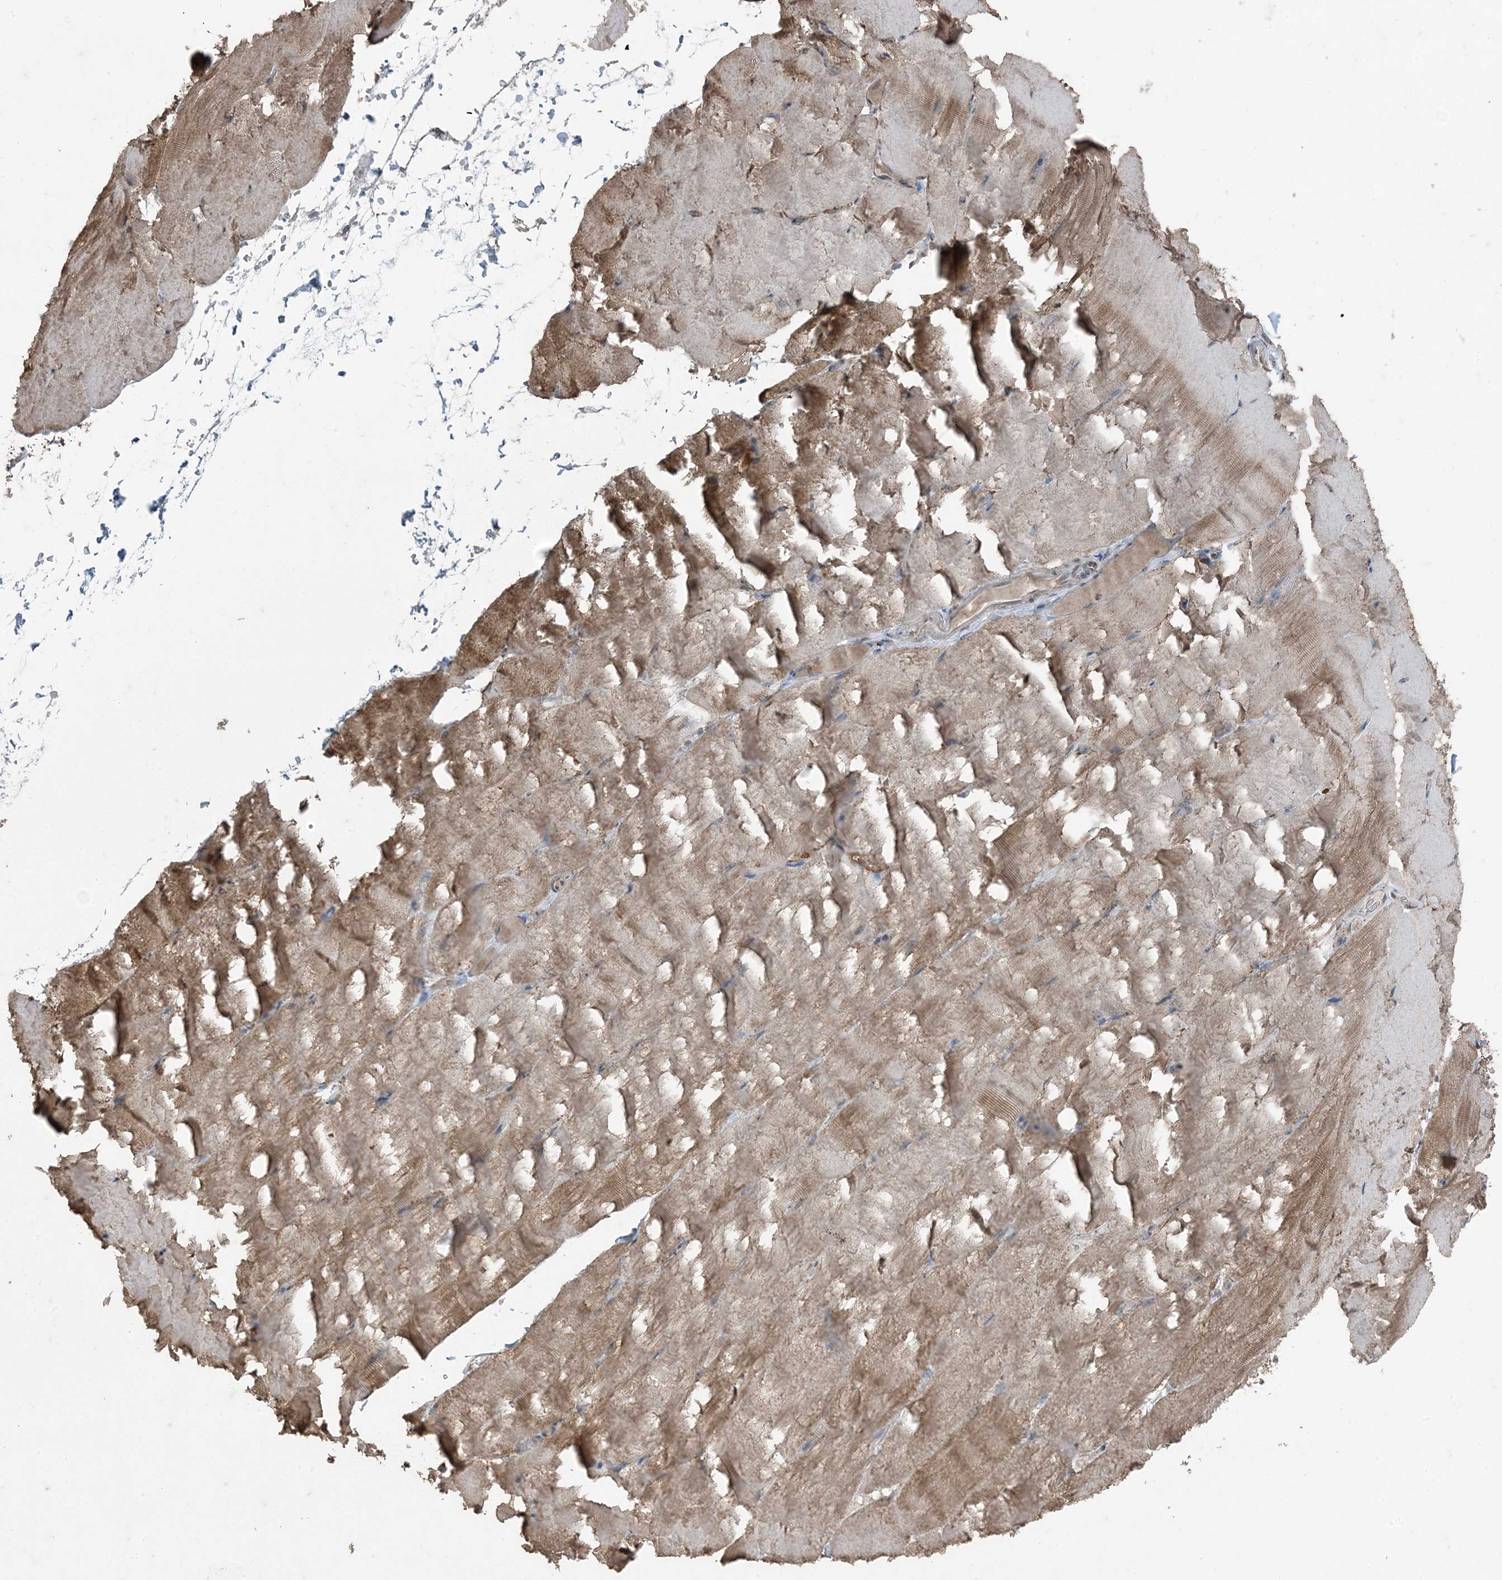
{"staining": {"intensity": "moderate", "quantity": ">75%", "location": "cytoplasmic/membranous"}, "tissue": "skeletal muscle", "cell_type": "Myocytes", "image_type": "normal", "snomed": [{"axis": "morphology", "description": "Normal tissue, NOS"}, {"axis": "topography", "description": "Skeletal muscle"}, {"axis": "topography", "description": "Parathyroid gland"}], "caption": "Immunohistochemistry (IHC) of benign human skeletal muscle shows medium levels of moderate cytoplasmic/membranous positivity in approximately >75% of myocytes. The staining was performed using DAB (3,3'-diaminobenzidine) to visualize the protein expression in brown, while the nuclei were stained in blue with hematoxylin (Magnification: 20x).", "gene": "GNL1", "patient": {"sex": "female", "age": 37}}